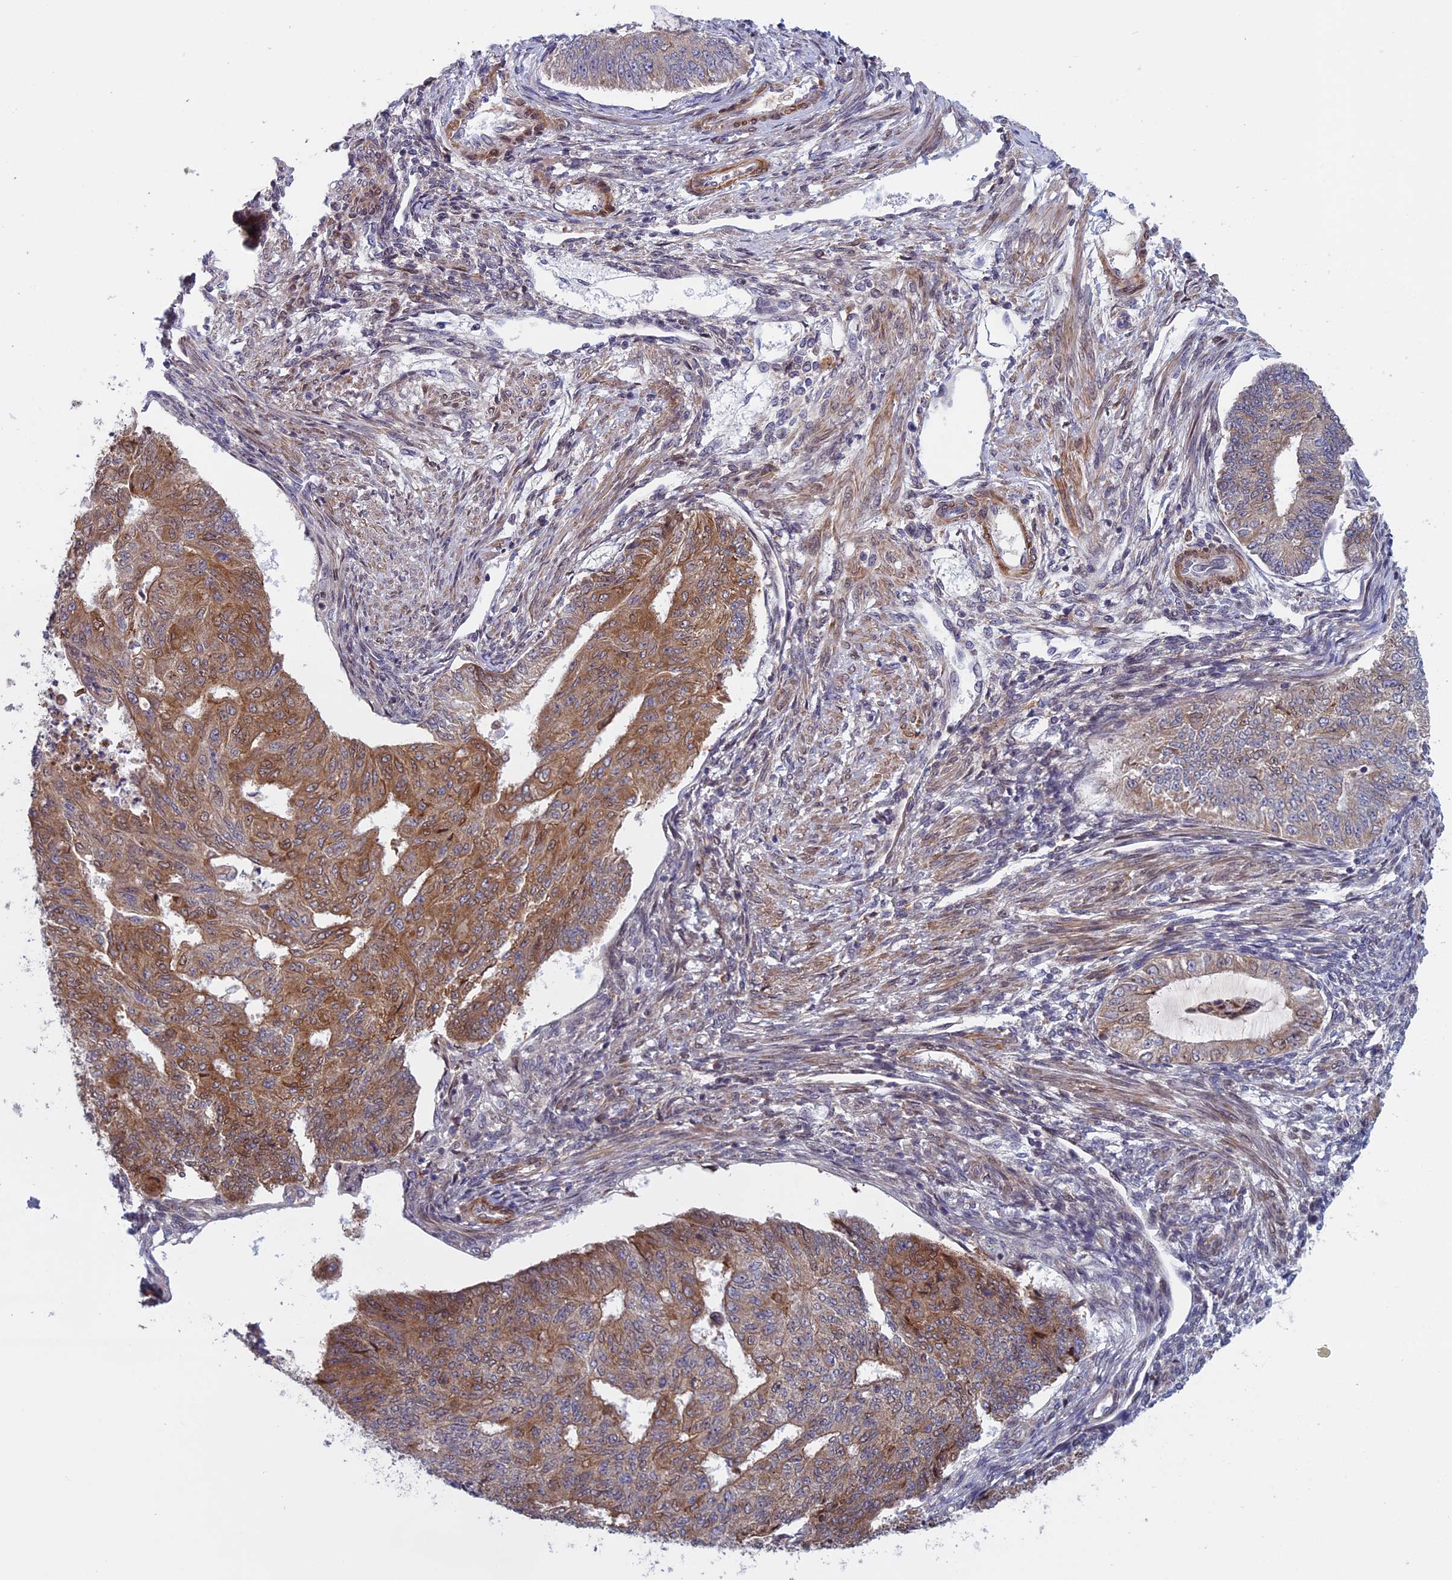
{"staining": {"intensity": "moderate", "quantity": "25%-75%", "location": "cytoplasmic/membranous"}, "tissue": "endometrial cancer", "cell_type": "Tumor cells", "image_type": "cancer", "snomed": [{"axis": "morphology", "description": "Adenocarcinoma, NOS"}, {"axis": "topography", "description": "Endometrium"}], "caption": "Protein analysis of endometrial cancer tissue exhibits moderate cytoplasmic/membranous positivity in approximately 25%-75% of tumor cells.", "gene": "FADS1", "patient": {"sex": "female", "age": 32}}